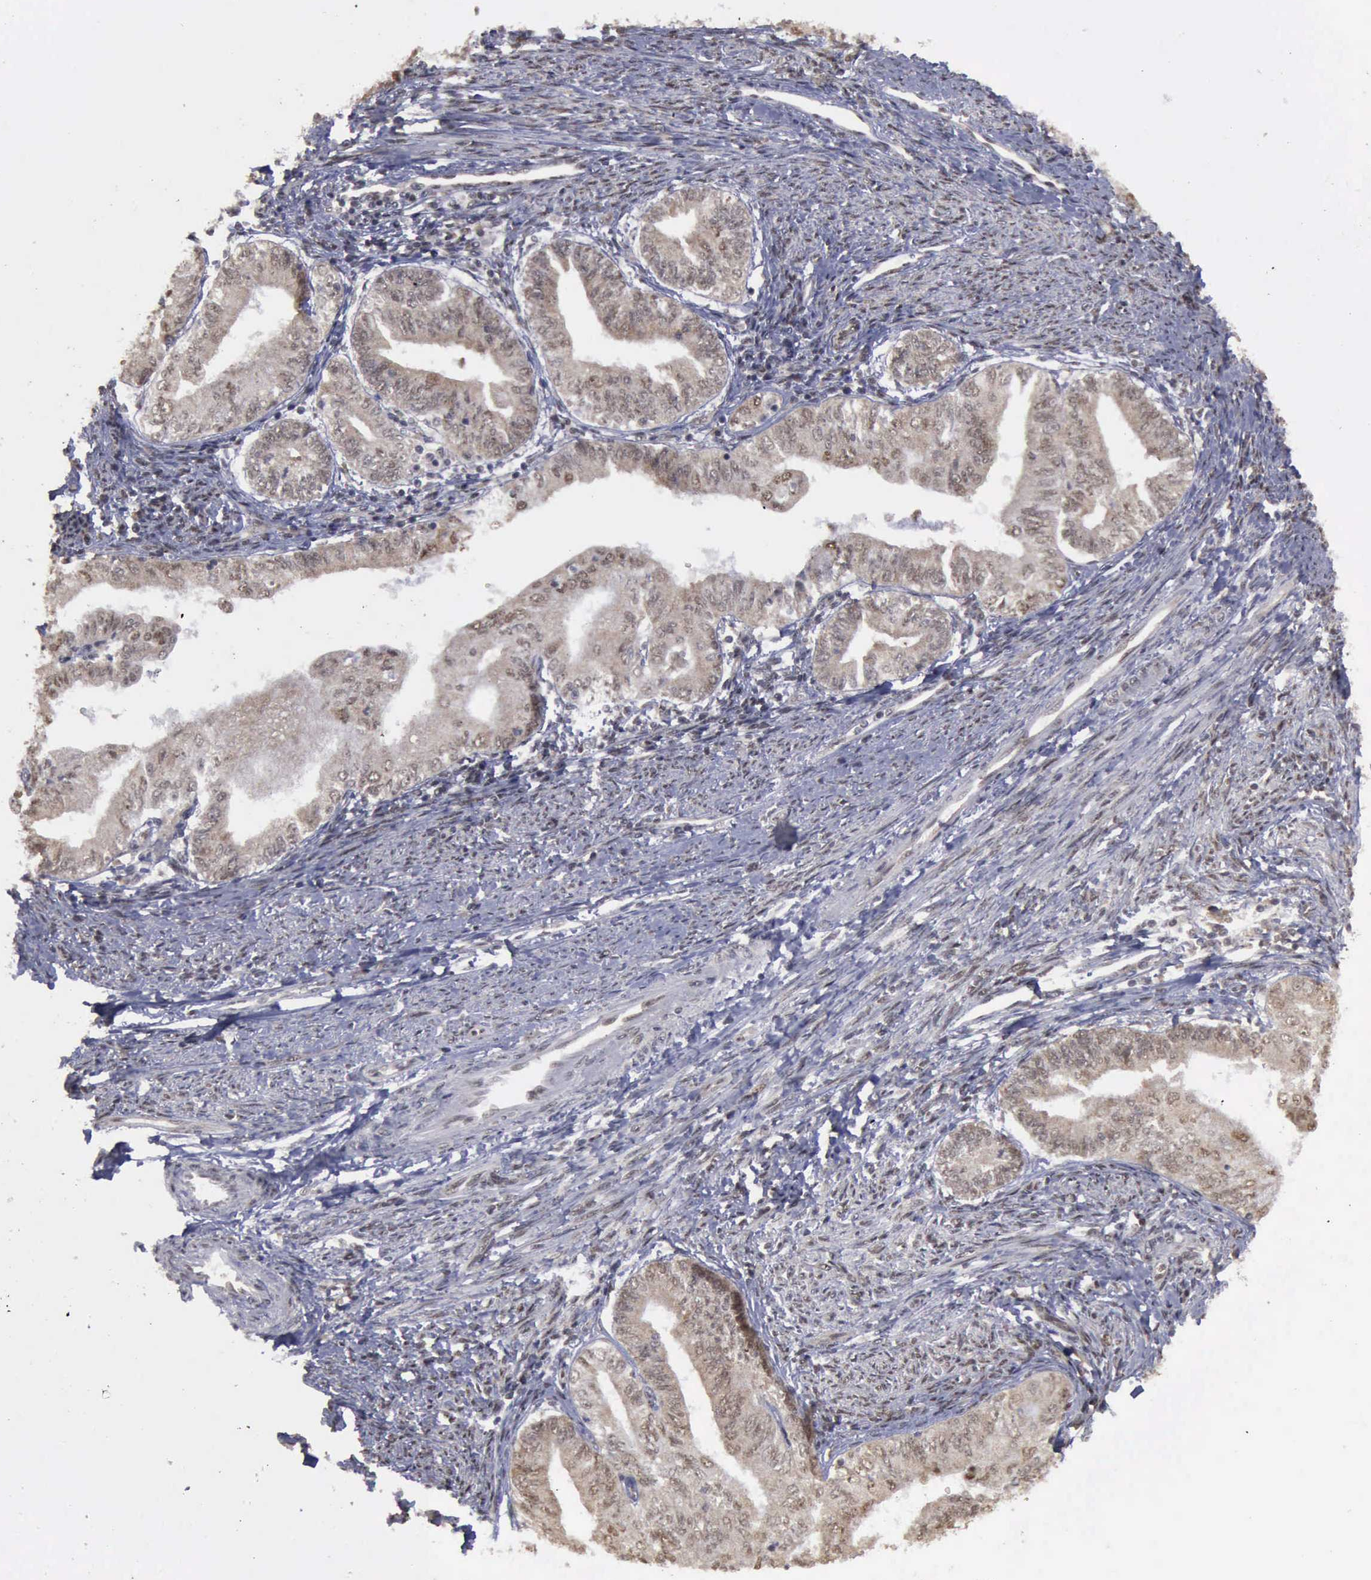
{"staining": {"intensity": "weak", "quantity": "25%-75%", "location": "cytoplasmic/membranous,nuclear"}, "tissue": "endometrial cancer", "cell_type": "Tumor cells", "image_type": "cancer", "snomed": [{"axis": "morphology", "description": "Adenocarcinoma, NOS"}, {"axis": "topography", "description": "Endometrium"}], "caption": "Adenocarcinoma (endometrial) tissue shows weak cytoplasmic/membranous and nuclear positivity in about 25%-75% of tumor cells", "gene": "RTCB", "patient": {"sex": "female", "age": 66}}